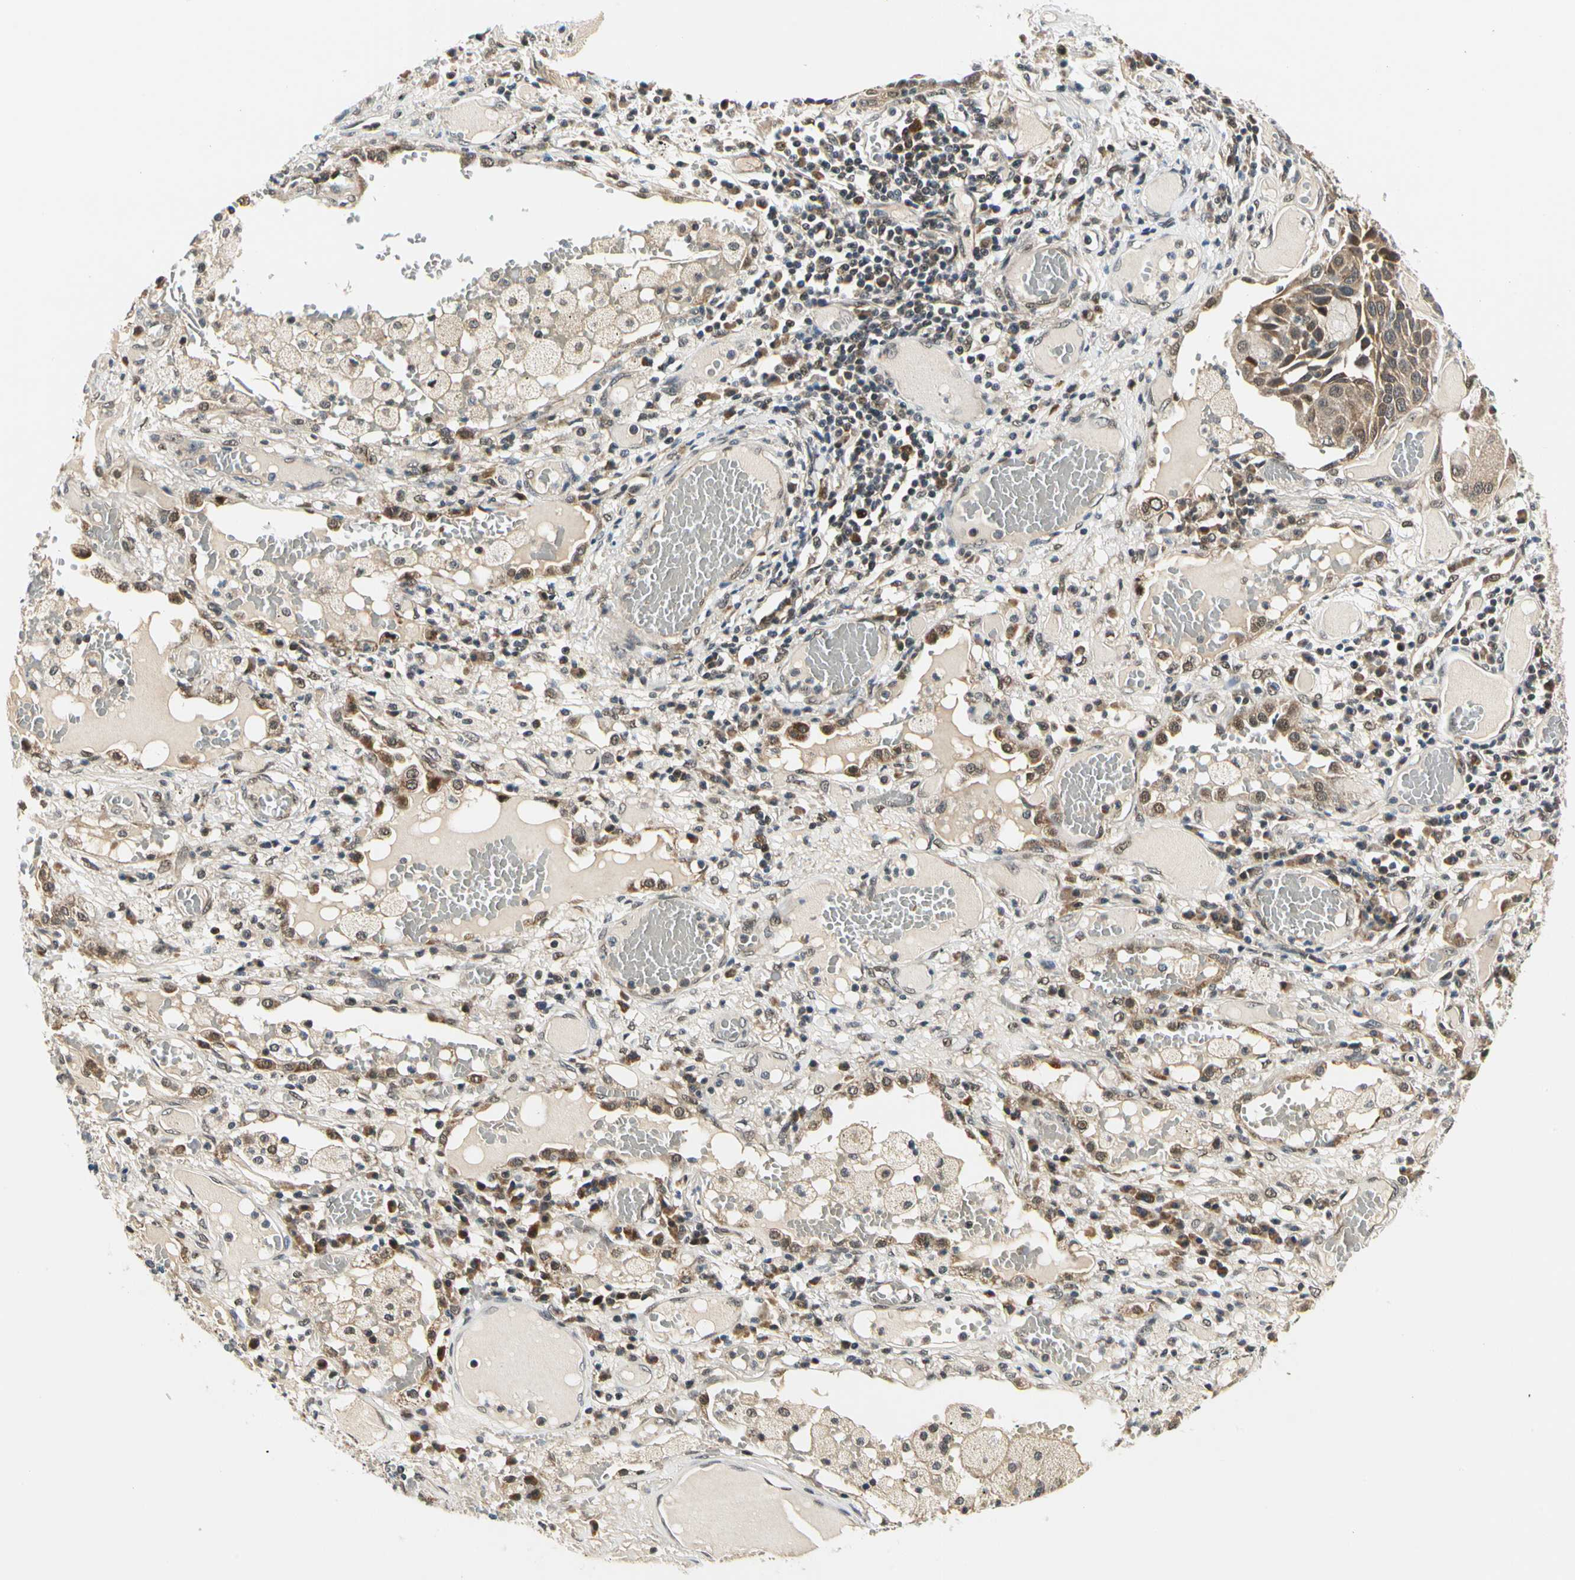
{"staining": {"intensity": "moderate", "quantity": "25%-75%", "location": "cytoplasmic/membranous"}, "tissue": "lung cancer", "cell_type": "Tumor cells", "image_type": "cancer", "snomed": [{"axis": "morphology", "description": "Squamous cell carcinoma, NOS"}, {"axis": "topography", "description": "Lung"}], "caption": "Human lung cancer stained with a protein marker reveals moderate staining in tumor cells.", "gene": "PDK2", "patient": {"sex": "male", "age": 71}}